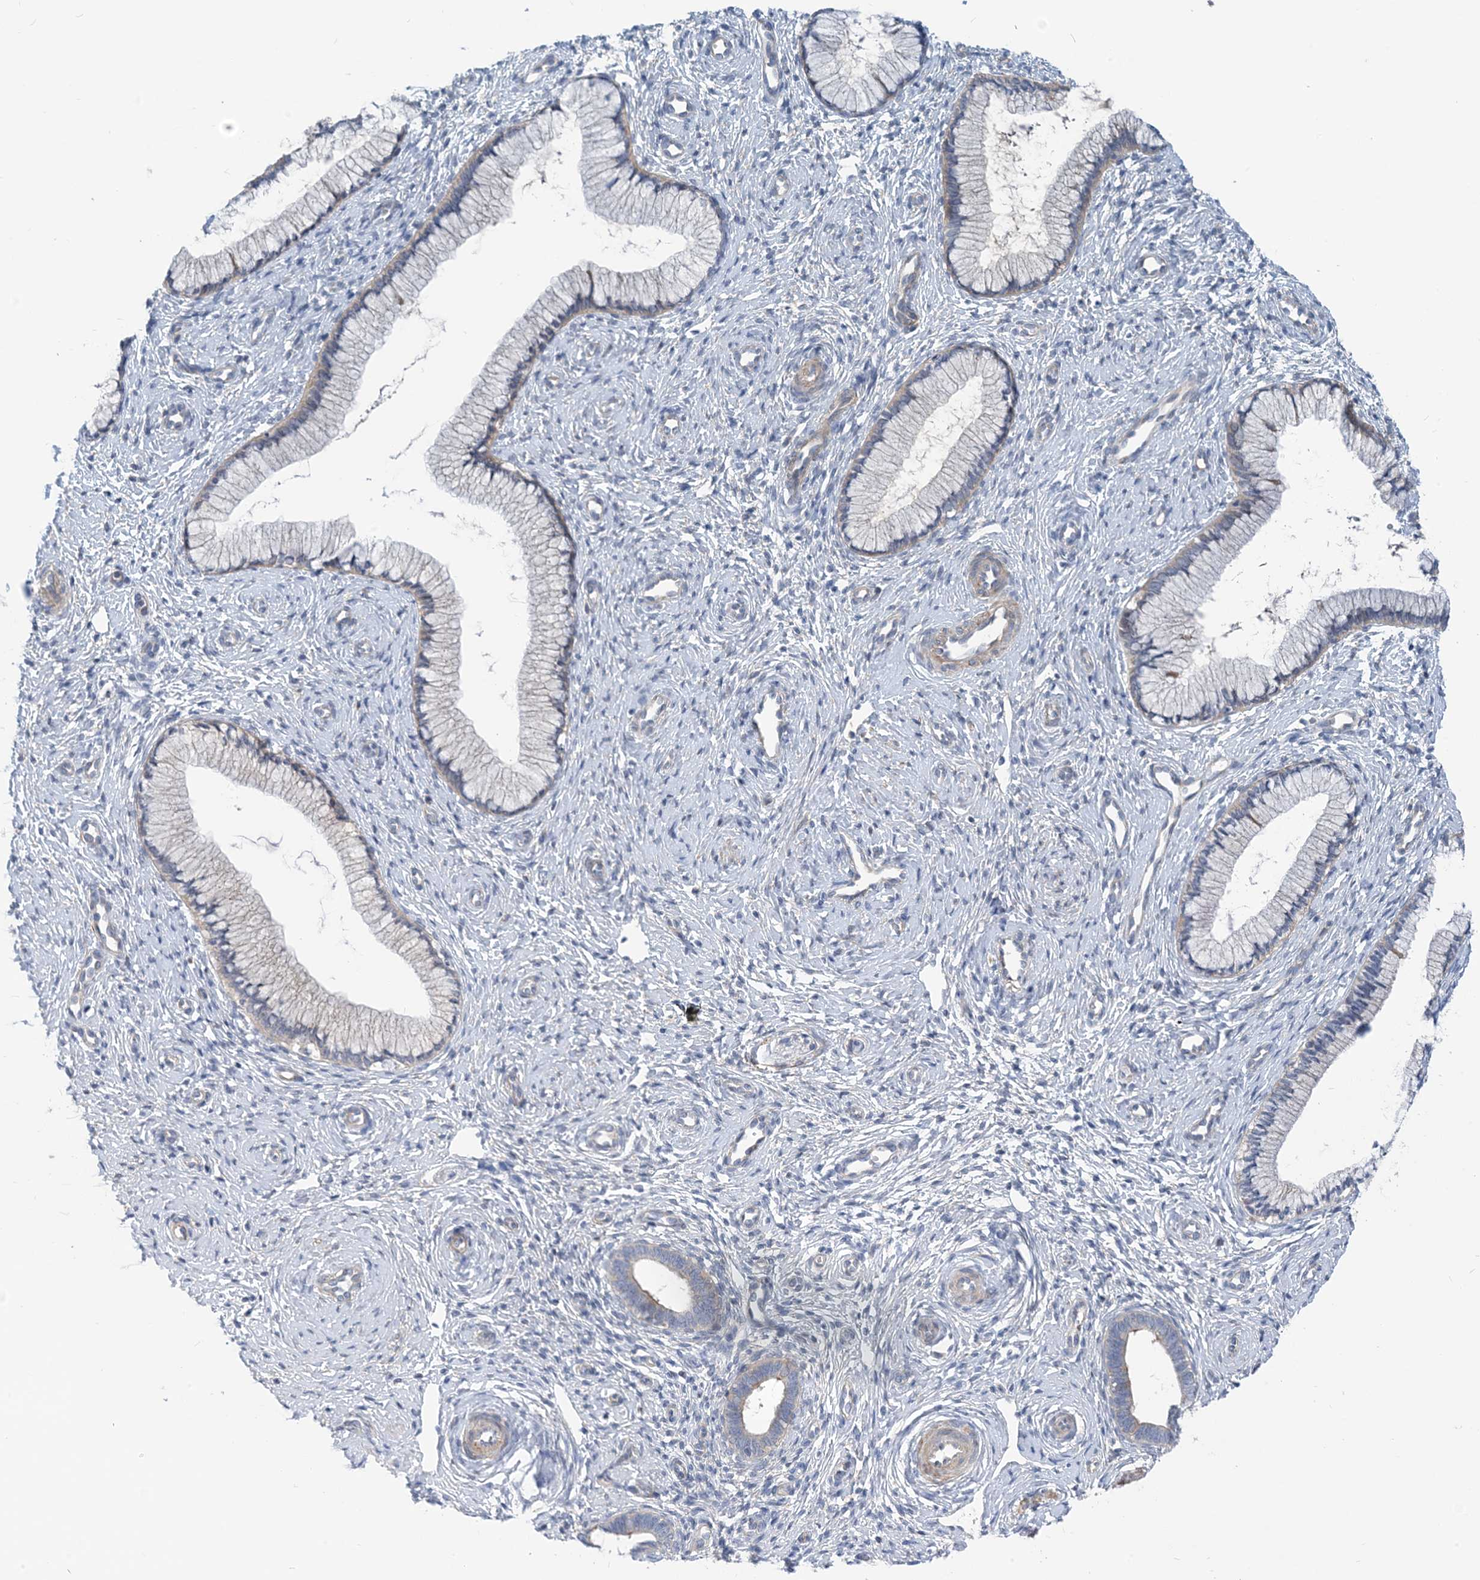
{"staining": {"intensity": "weak", "quantity": "<25%", "location": "cytoplasmic/membranous"}, "tissue": "cervix", "cell_type": "Glandular cells", "image_type": "normal", "snomed": [{"axis": "morphology", "description": "Normal tissue, NOS"}, {"axis": "topography", "description": "Cervix"}], "caption": "Immunohistochemistry (IHC) image of unremarkable cervix stained for a protein (brown), which demonstrates no positivity in glandular cells. (Stains: DAB (3,3'-diaminobenzidine) immunohistochemistry (IHC) with hematoxylin counter stain, Microscopy: brightfield microscopy at high magnification).", "gene": "PLEKHA3", "patient": {"sex": "female", "age": 27}}